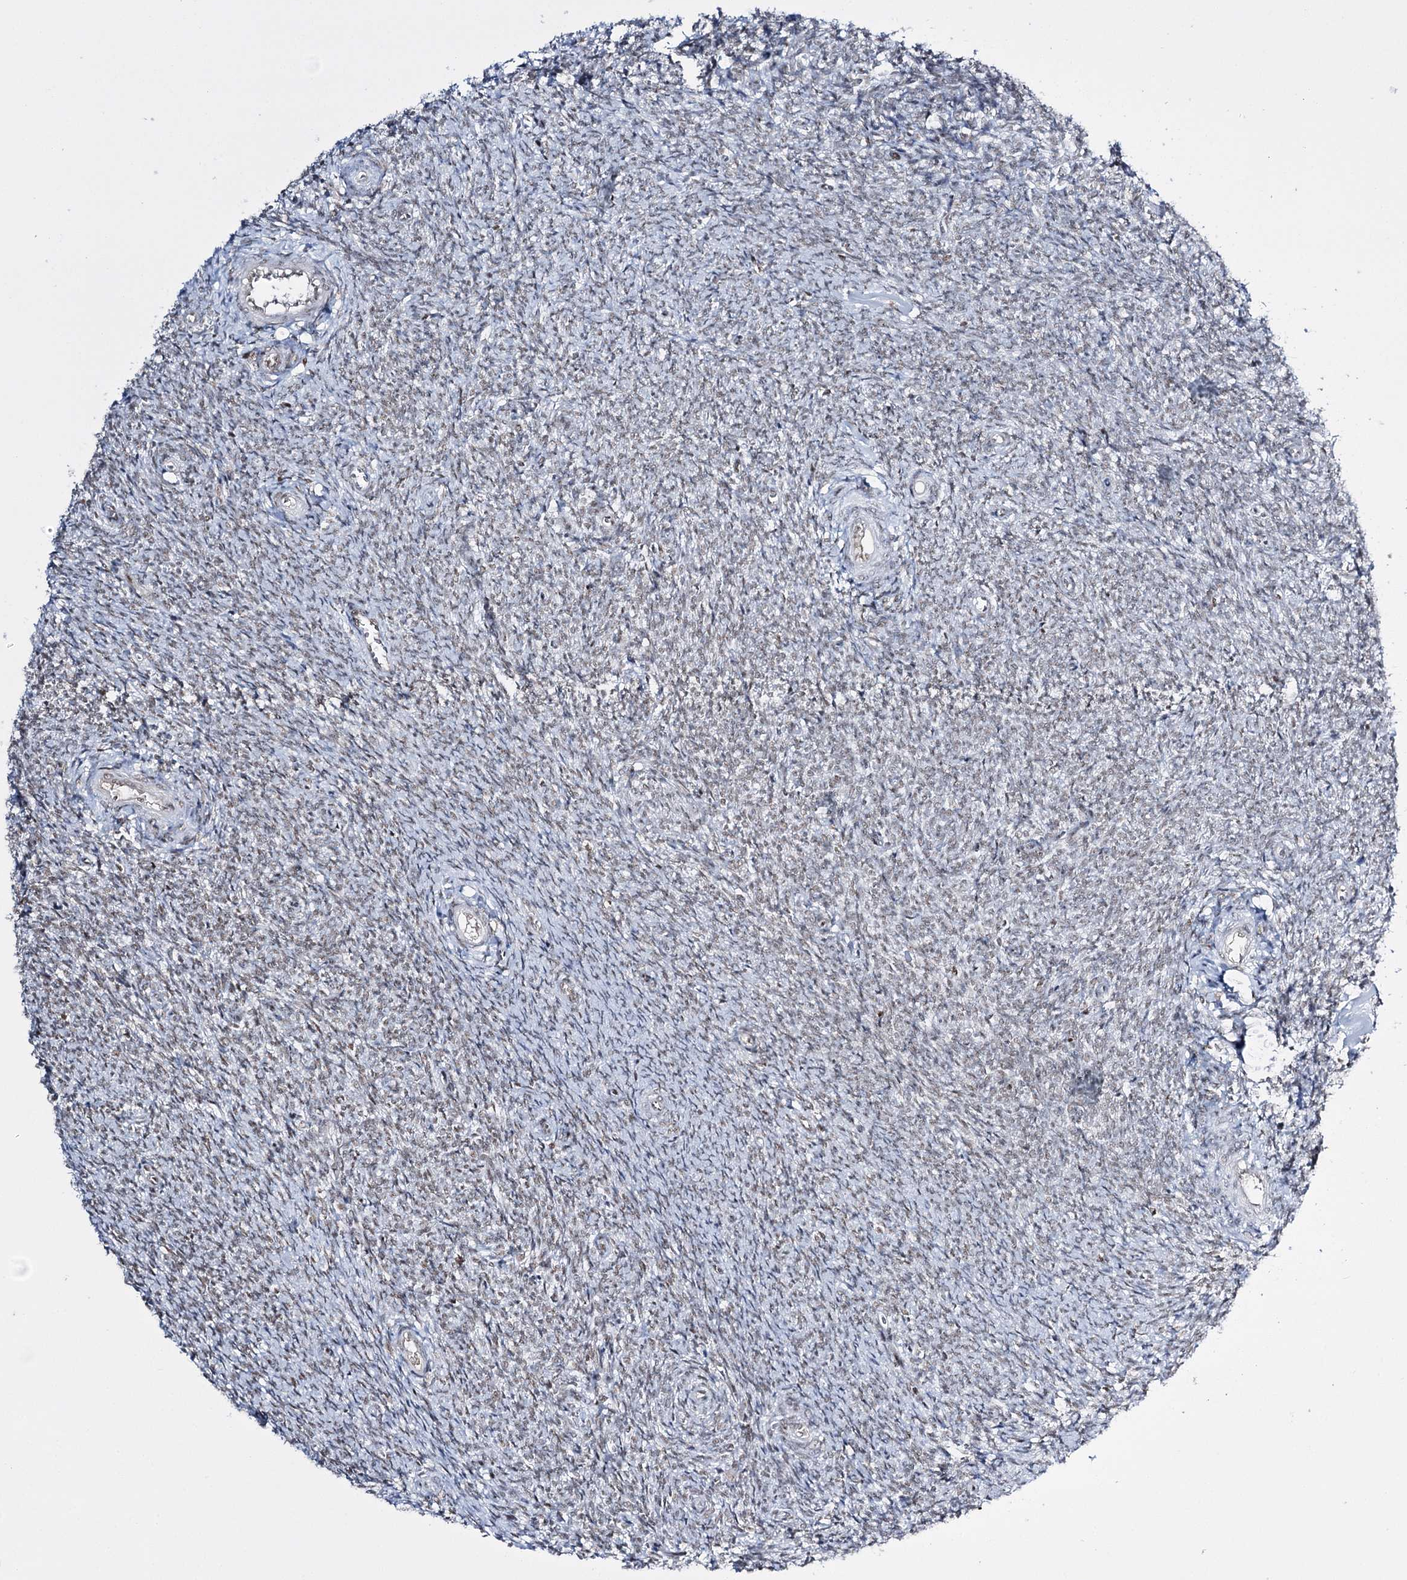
{"staining": {"intensity": "weak", "quantity": "25%-75%", "location": "nuclear"}, "tissue": "ovary", "cell_type": "Ovarian stroma cells", "image_type": "normal", "snomed": [{"axis": "morphology", "description": "Normal tissue, NOS"}, {"axis": "topography", "description": "Ovary"}], "caption": "A high-resolution image shows immunohistochemistry staining of unremarkable ovary, which reveals weak nuclear expression in about 25%-75% of ovarian stroma cells. The staining is performed using DAB brown chromogen to label protein expression. The nuclei are counter-stained blue using hematoxylin.", "gene": "PRPF40A", "patient": {"sex": "female", "age": 44}}